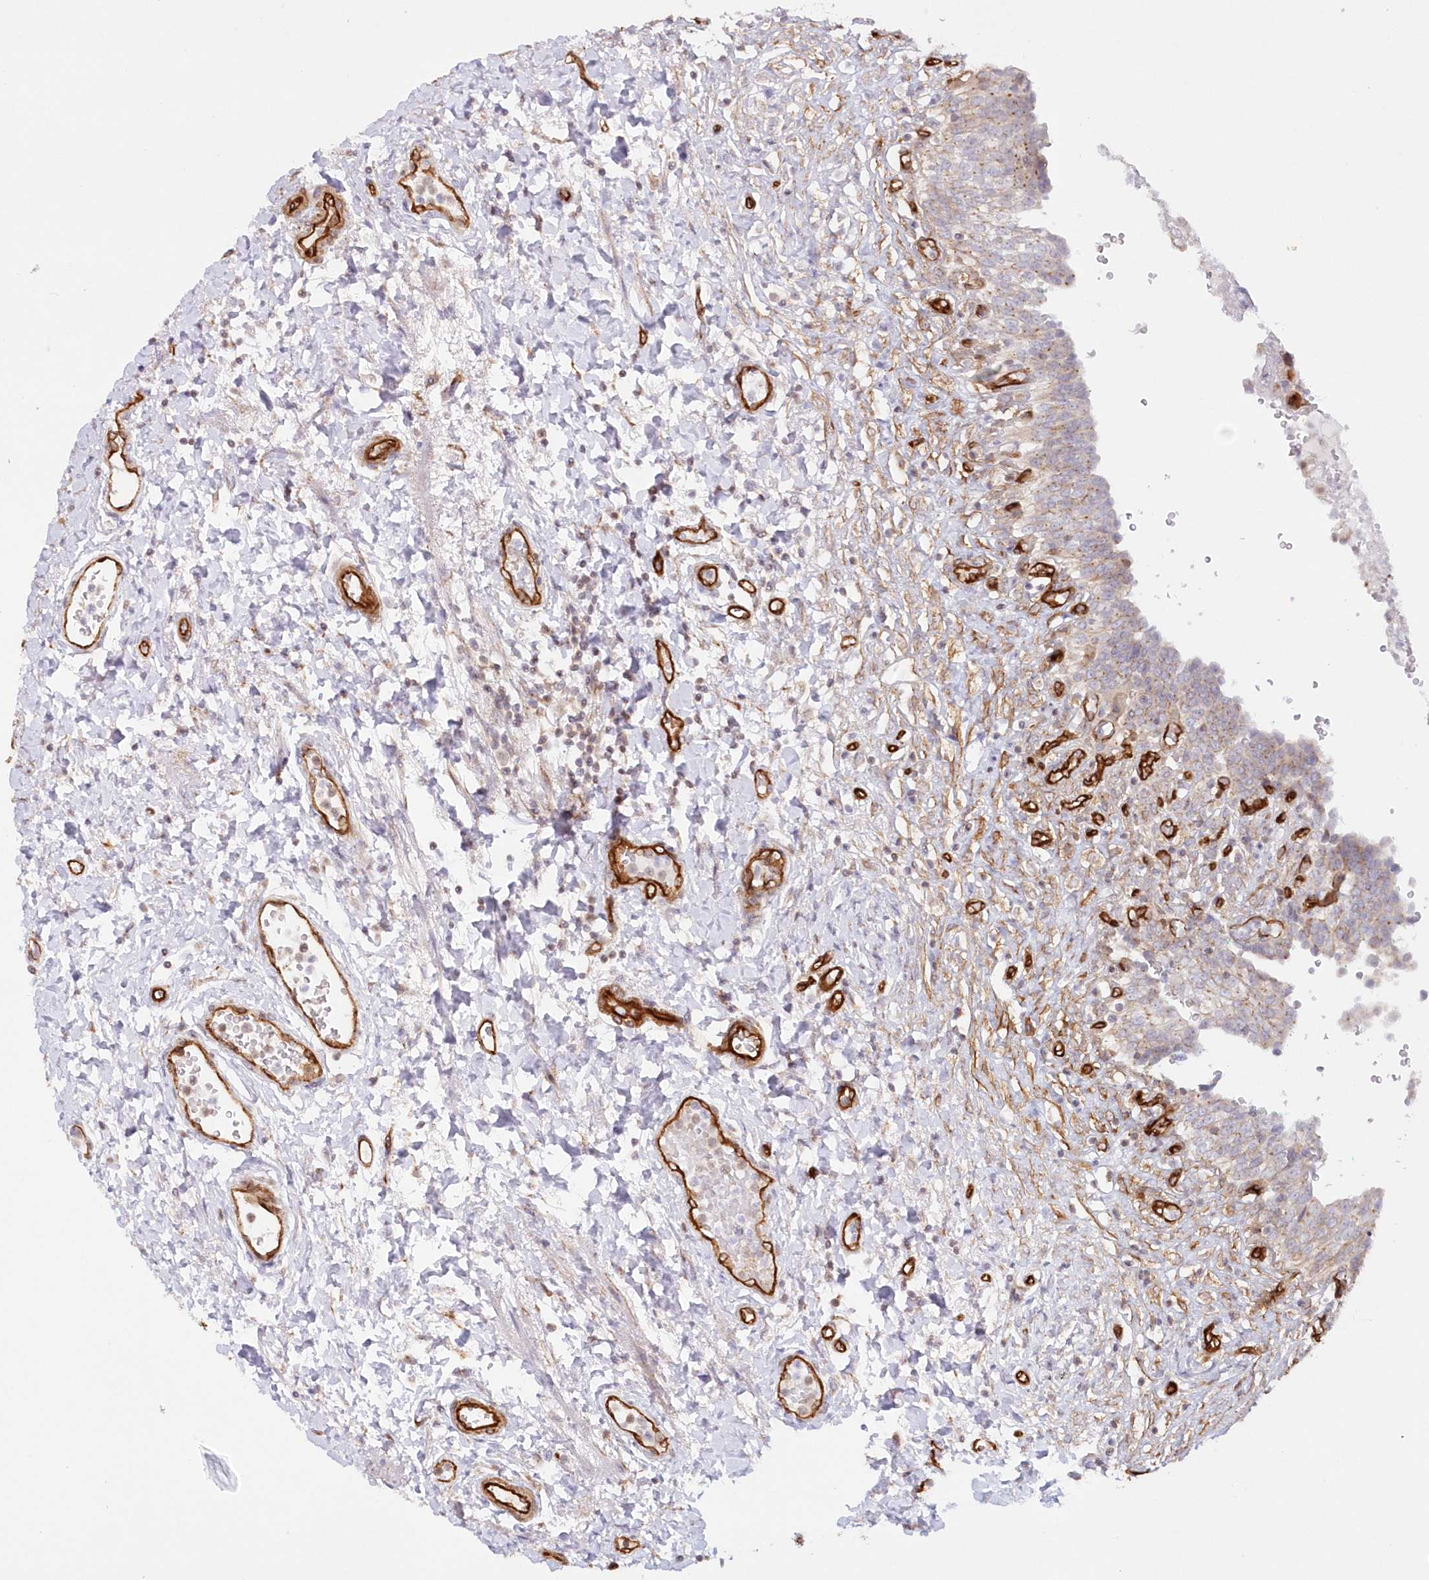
{"staining": {"intensity": "moderate", "quantity": "25%-75%", "location": "cytoplasmic/membranous"}, "tissue": "urinary bladder", "cell_type": "Urothelial cells", "image_type": "normal", "snomed": [{"axis": "morphology", "description": "Urothelial carcinoma, High grade"}, {"axis": "topography", "description": "Urinary bladder"}], "caption": "IHC of benign human urinary bladder reveals medium levels of moderate cytoplasmic/membranous staining in approximately 25%-75% of urothelial cells.", "gene": "AFAP1L2", "patient": {"sex": "male", "age": 46}}